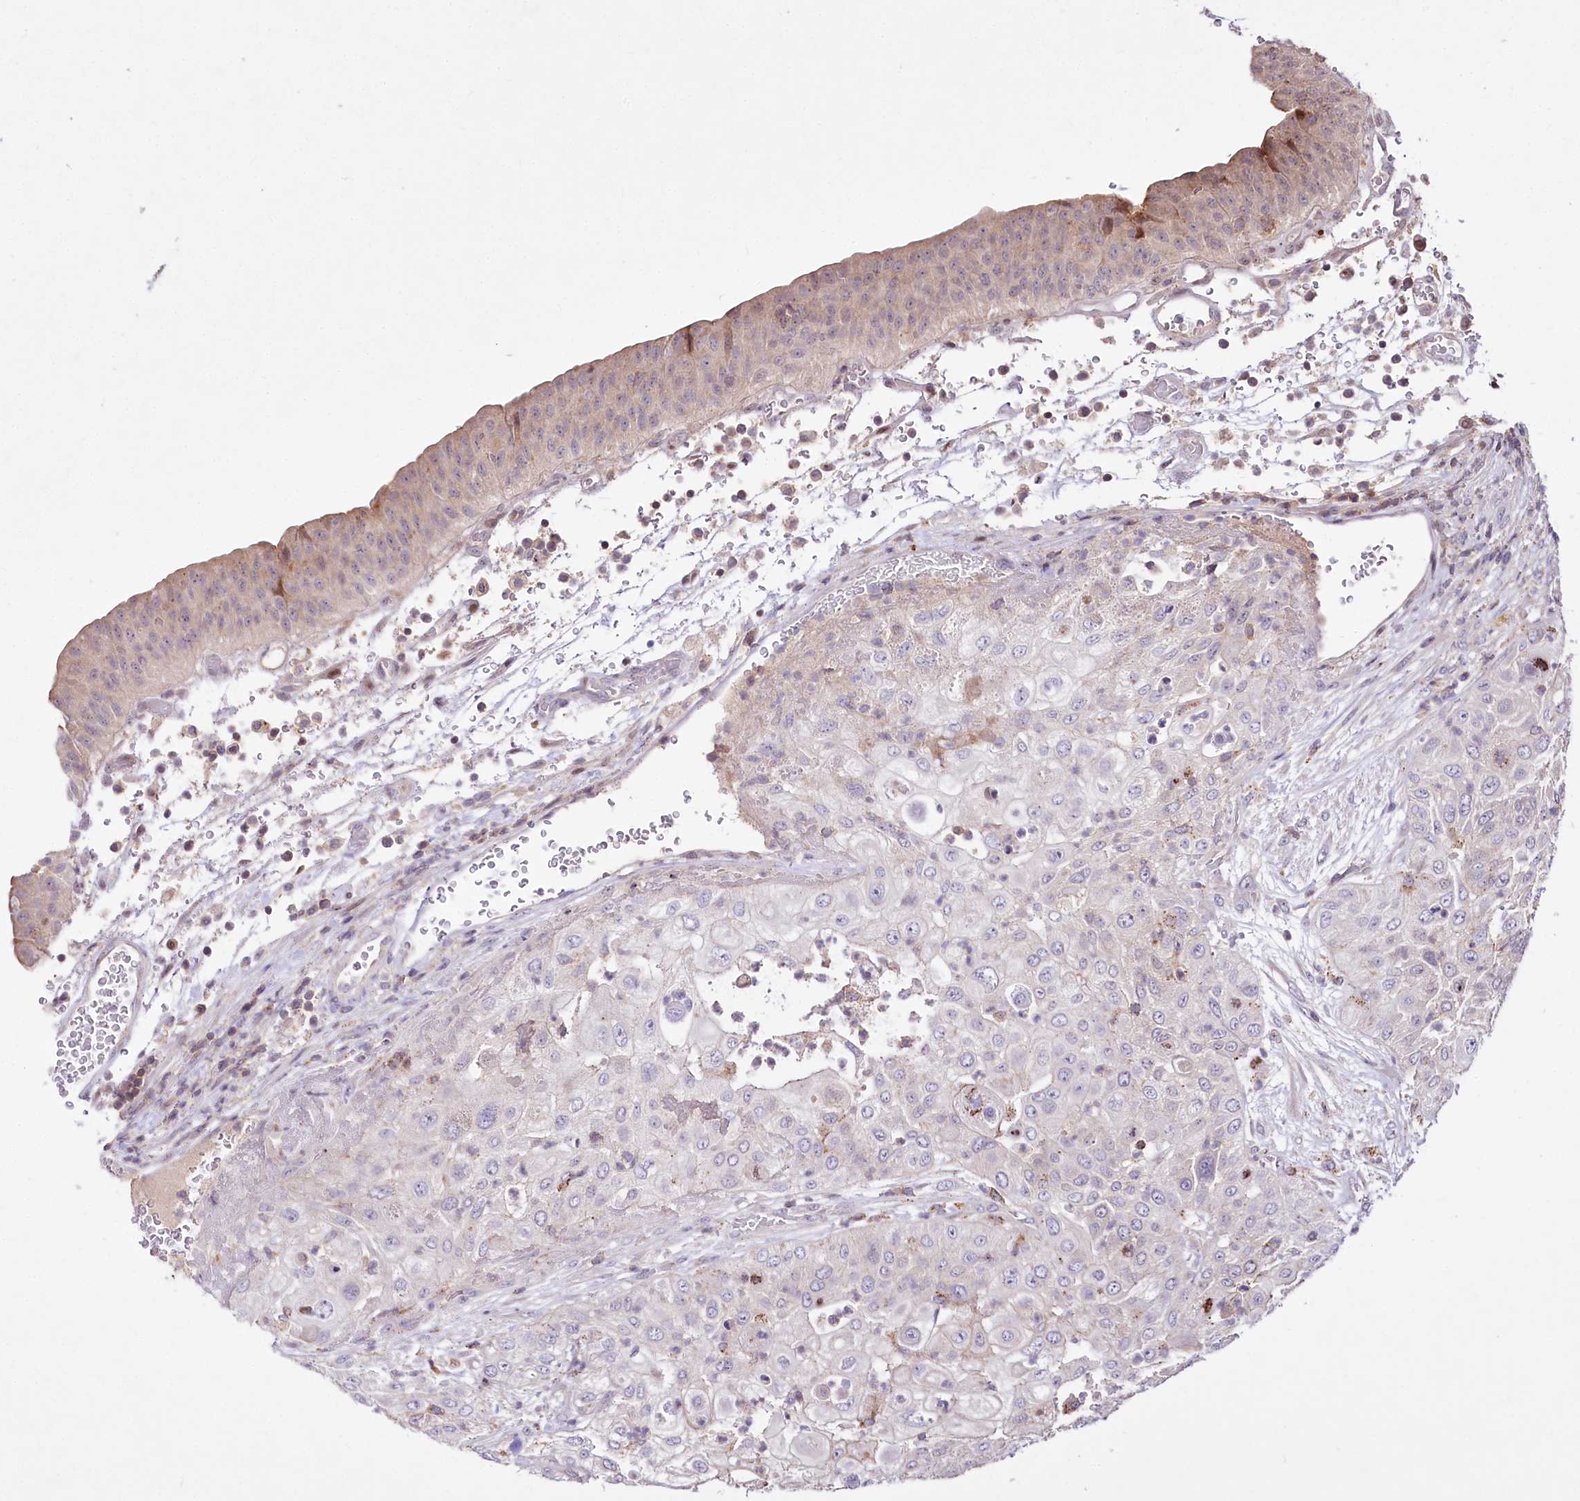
{"staining": {"intensity": "negative", "quantity": "none", "location": "none"}, "tissue": "urothelial cancer", "cell_type": "Tumor cells", "image_type": "cancer", "snomed": [{"axis": "morphology", "description": "Urothelial carcinoma, High grade"}, {"axis": "topography", "description": "Urinary bladder"}], "caption": "Immunohistochemical staining of human urothelial carcinoma (high-grade) displays no significant positivity in tumor cells. The staining was performed using DAB (3,3'-diaminobenzidine) to visualize the protein expression in brown, while the nuclei were stained in blue with hematoxylin (Magnification: 20x).", "gene": "ZFYVE27", "patient": {"sex": "female", "age": 79}}